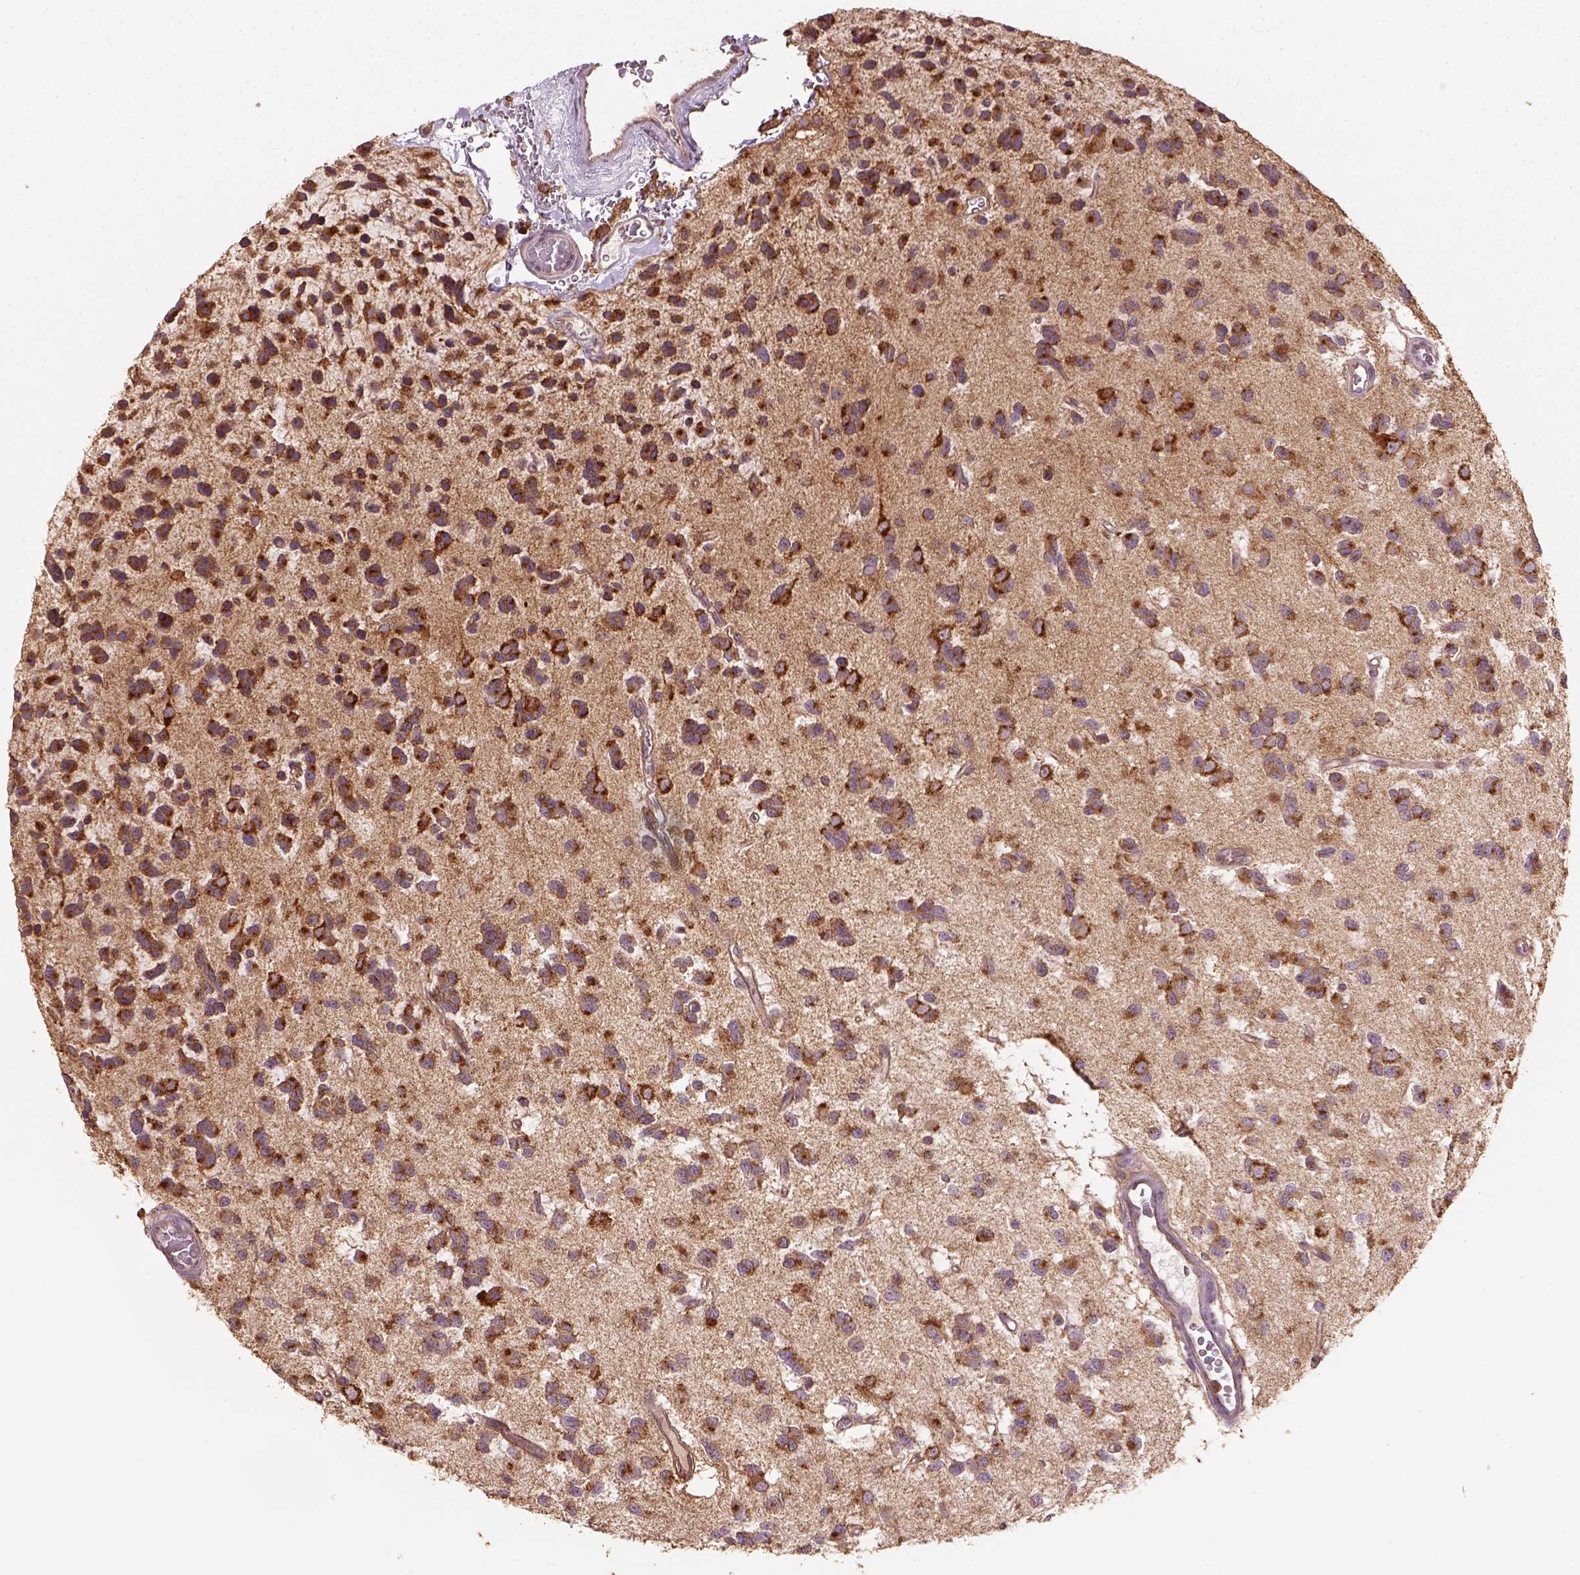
{"staining": {"intensity": "strong", "quantity": ">75%", "location": "cytoplasmic/membranous"}, "tissue": "glioma", "cell_type": "Tumor cells", "image_type": "cancer", "snomed": [{"axis": "morphology", "description": "Glioma, malignant, Low grade"}, {"axis": "topography", "description": "Brain"}], "caption": "DAB immunohistochemical staining of human glioma reveals strong cytoplasmic/membranous protein expression in approximately >75% of tumor cells. (brown staining indicates protein expression, while blue staining denotes nuclei).", "gene": "AP1B1", "patient": {"sex": "female", "age": 45}}